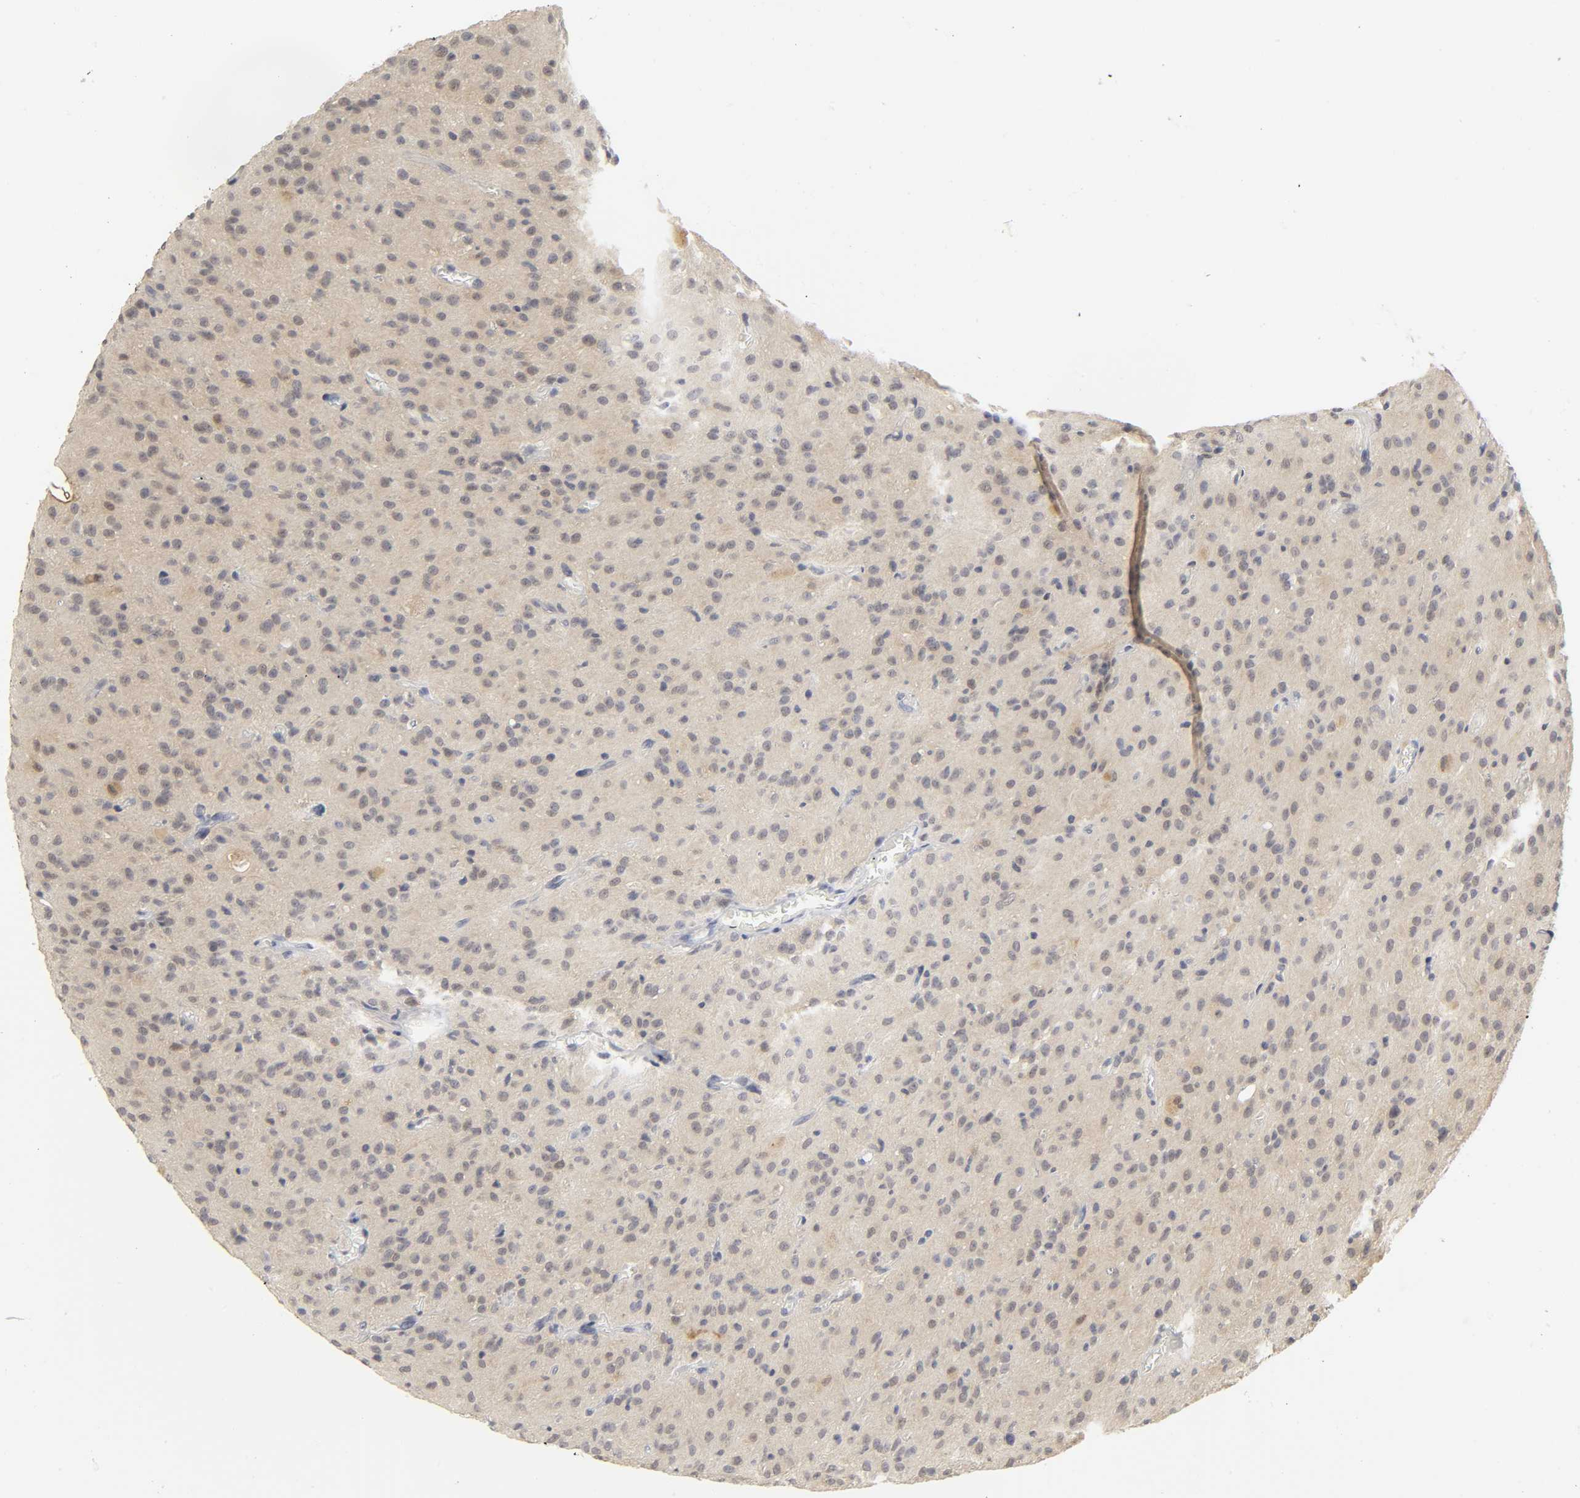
{"staining": {"intensity": "weak", "quantity": ">75%", "location": "cytoplasmic/membranous"}, "tissue": "glioma", "cell_type": "Tumor cells", "image_type": "cancer", "snomed": [{"axis": "morphology", "description": "Glioma, malignant, High grade"}, {"axis": "topography", "description": "Brain"}], "caption": "Malignant high-grade glioma stained with a brown dye reveals weak cytoplasmic/membranous positive expression in about >75% of tumor cells.", "gene": "PDLIM3", "patient": {"sex": "female", "age": 59}}